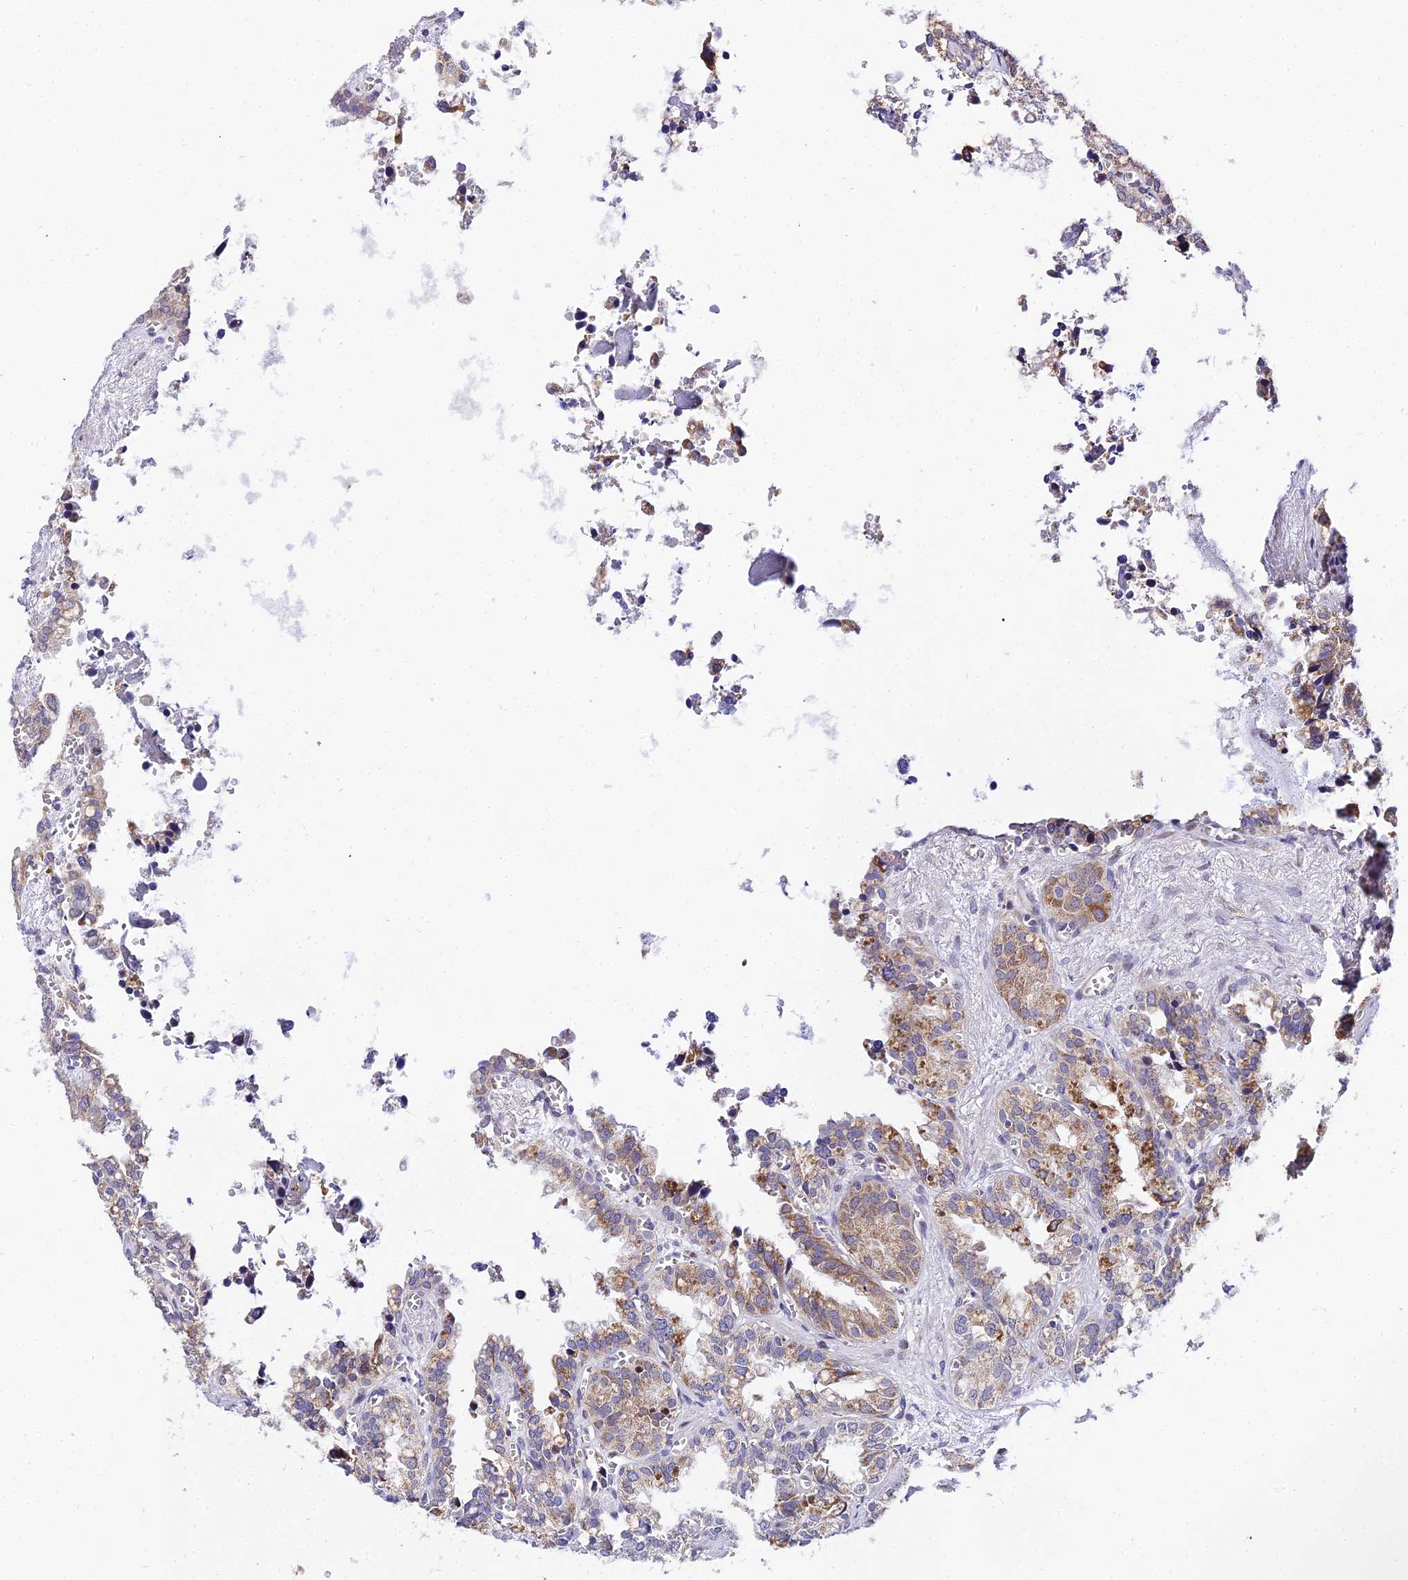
{"staining": {"intensity": "moderate", "quantity": ">75%", "location": "cytoplasmic/membranous"}, "tissue": "seminal vesicle", "cell_type": "Glandular cells", "image_type": "normal", "snomed": [{"axis": "morphology", "description": "Normal tissue, NOS"}, {"axis": "topography", "description": "Prostate"}, {"axis": "topography", "description": "Seminal veicle"}], "caption": "This micrograph demonstrates IHC staining of unremarkable seminal vesicle, with medium moderate cytoplasmic/membranous expression in approximately >75% of glandular cells.", "gene": "ATP5PB", "patient": {"sex": "male", "age": 51}}